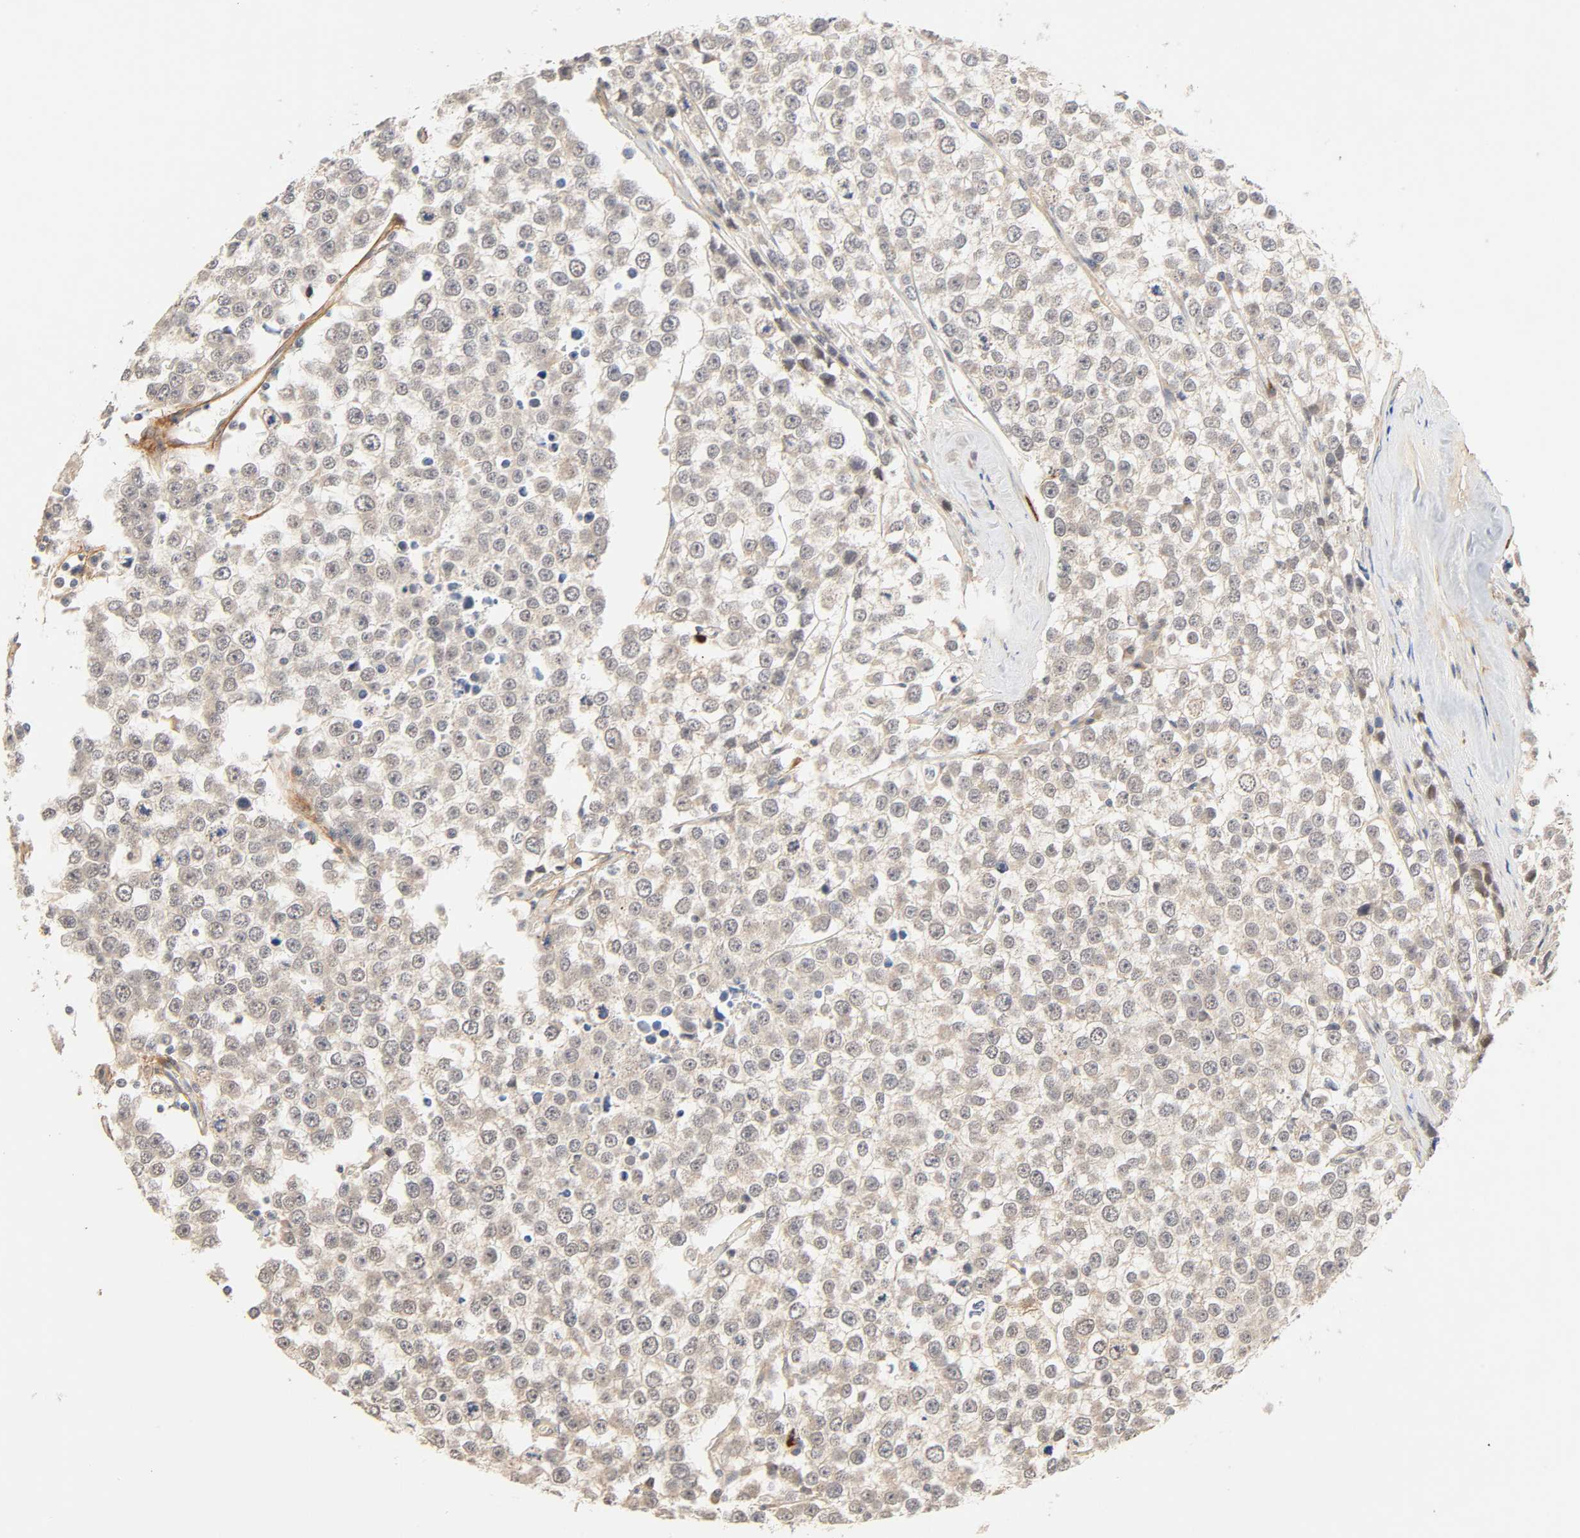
{"staining": {"intensity": "negative", "quantity": "none", "location": "none"}, "tissue": "testis cancer", "cell_type": "Tumor cells", "image_type": "cancer", "snomed": [{"axis": "morphology", "description": "Seminoma, NOS"}, {"axis": "morphology", "description": "Carcinoma, Embryonal, NOS"}, {"axis": "topography", "description": "Testis"}], "caption": "Testis cancer stained for a protein using IHC demonstrates no staining tumor cells.", "gene": "CACNA1G", "patient": {"sex": "male", "age": 52}}